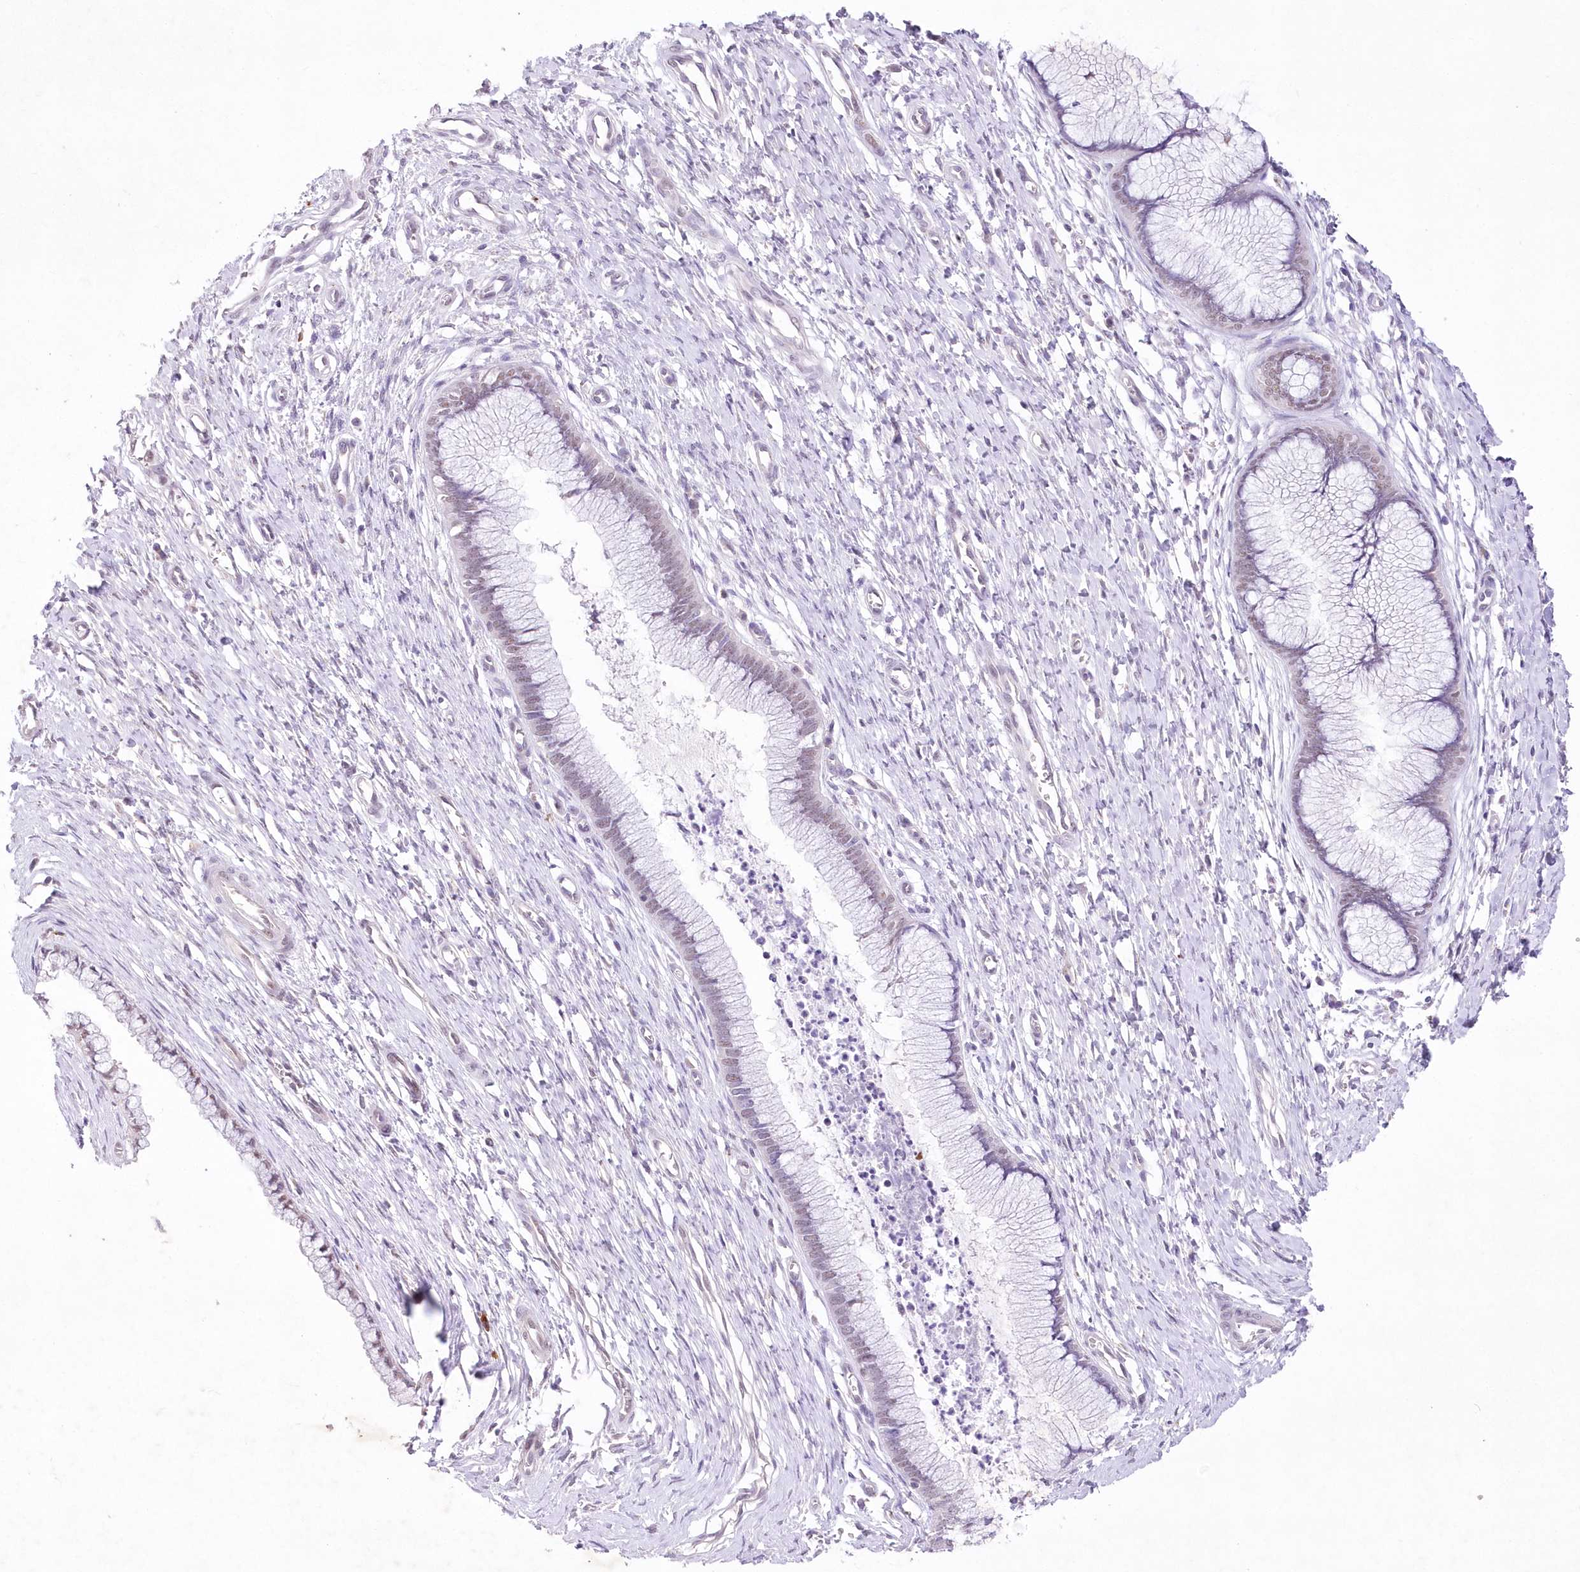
{"staining": {"intensity": "moderate", "quantity": "<25%", "location": "nuclear"}, "tissue": "cervix", "cell_type": "Glandular cells", "image_type": "normal", "snomed": [{"axis": "morphology", "description": "Normal tissue, NOS"}, {"axis": "topography", "description": "Cervix"}], "caption": "High-power microscopy captured an immunohistochemistry (IHC) photomicrograph of unremarkable cervix, revealing moderate nuclear positivity in approximately <25% of glandular cells. The protein of interest is shown in brown color, while the nuclei are stained blue.", "gene": "ENSG00000275740", "patient": {"sex": "female", "age": 55}}